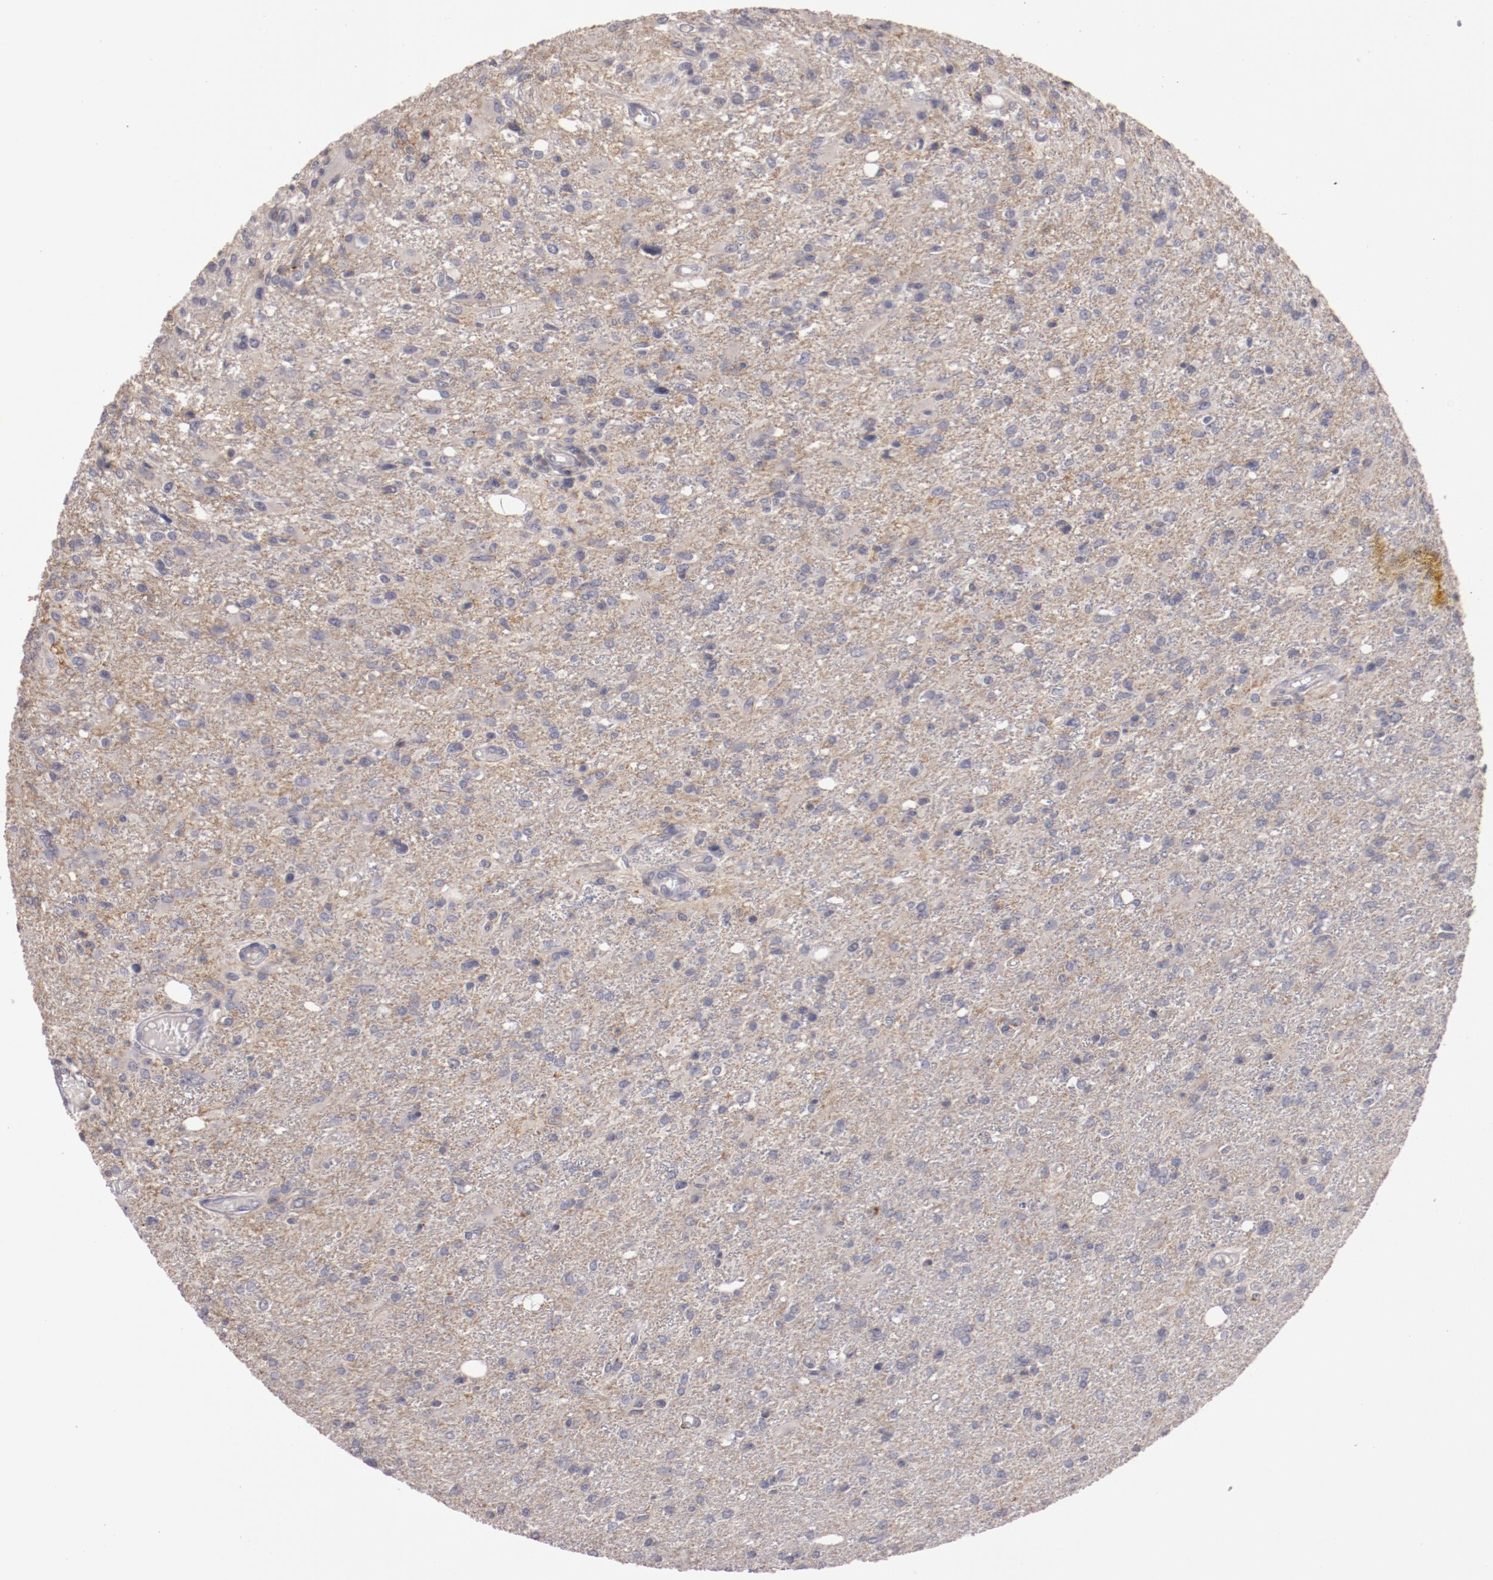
{"staining": {"intensity": "negative", "quantity": "none", "location": "none"}, "tissue": "glioma", "cell_type": "Tumor cells", "image_type": "cancer", "snomed": [{"axis": "morphology", "description": "Glioma, malignant, High grade"}, {"axis": "topography", "description": "Cerebral cortex"}], "caption": "Immunohistochemical staining of human high-grade glioma (malignant) exhibits no significant positivity in tumor cells. (Stains: DAB IHC with hematoxylin counter stain, Microscopy: brightfield microscopy at high magnification).", "gene": "MBL2", "patient": {"sex": "male", "age": 76}}